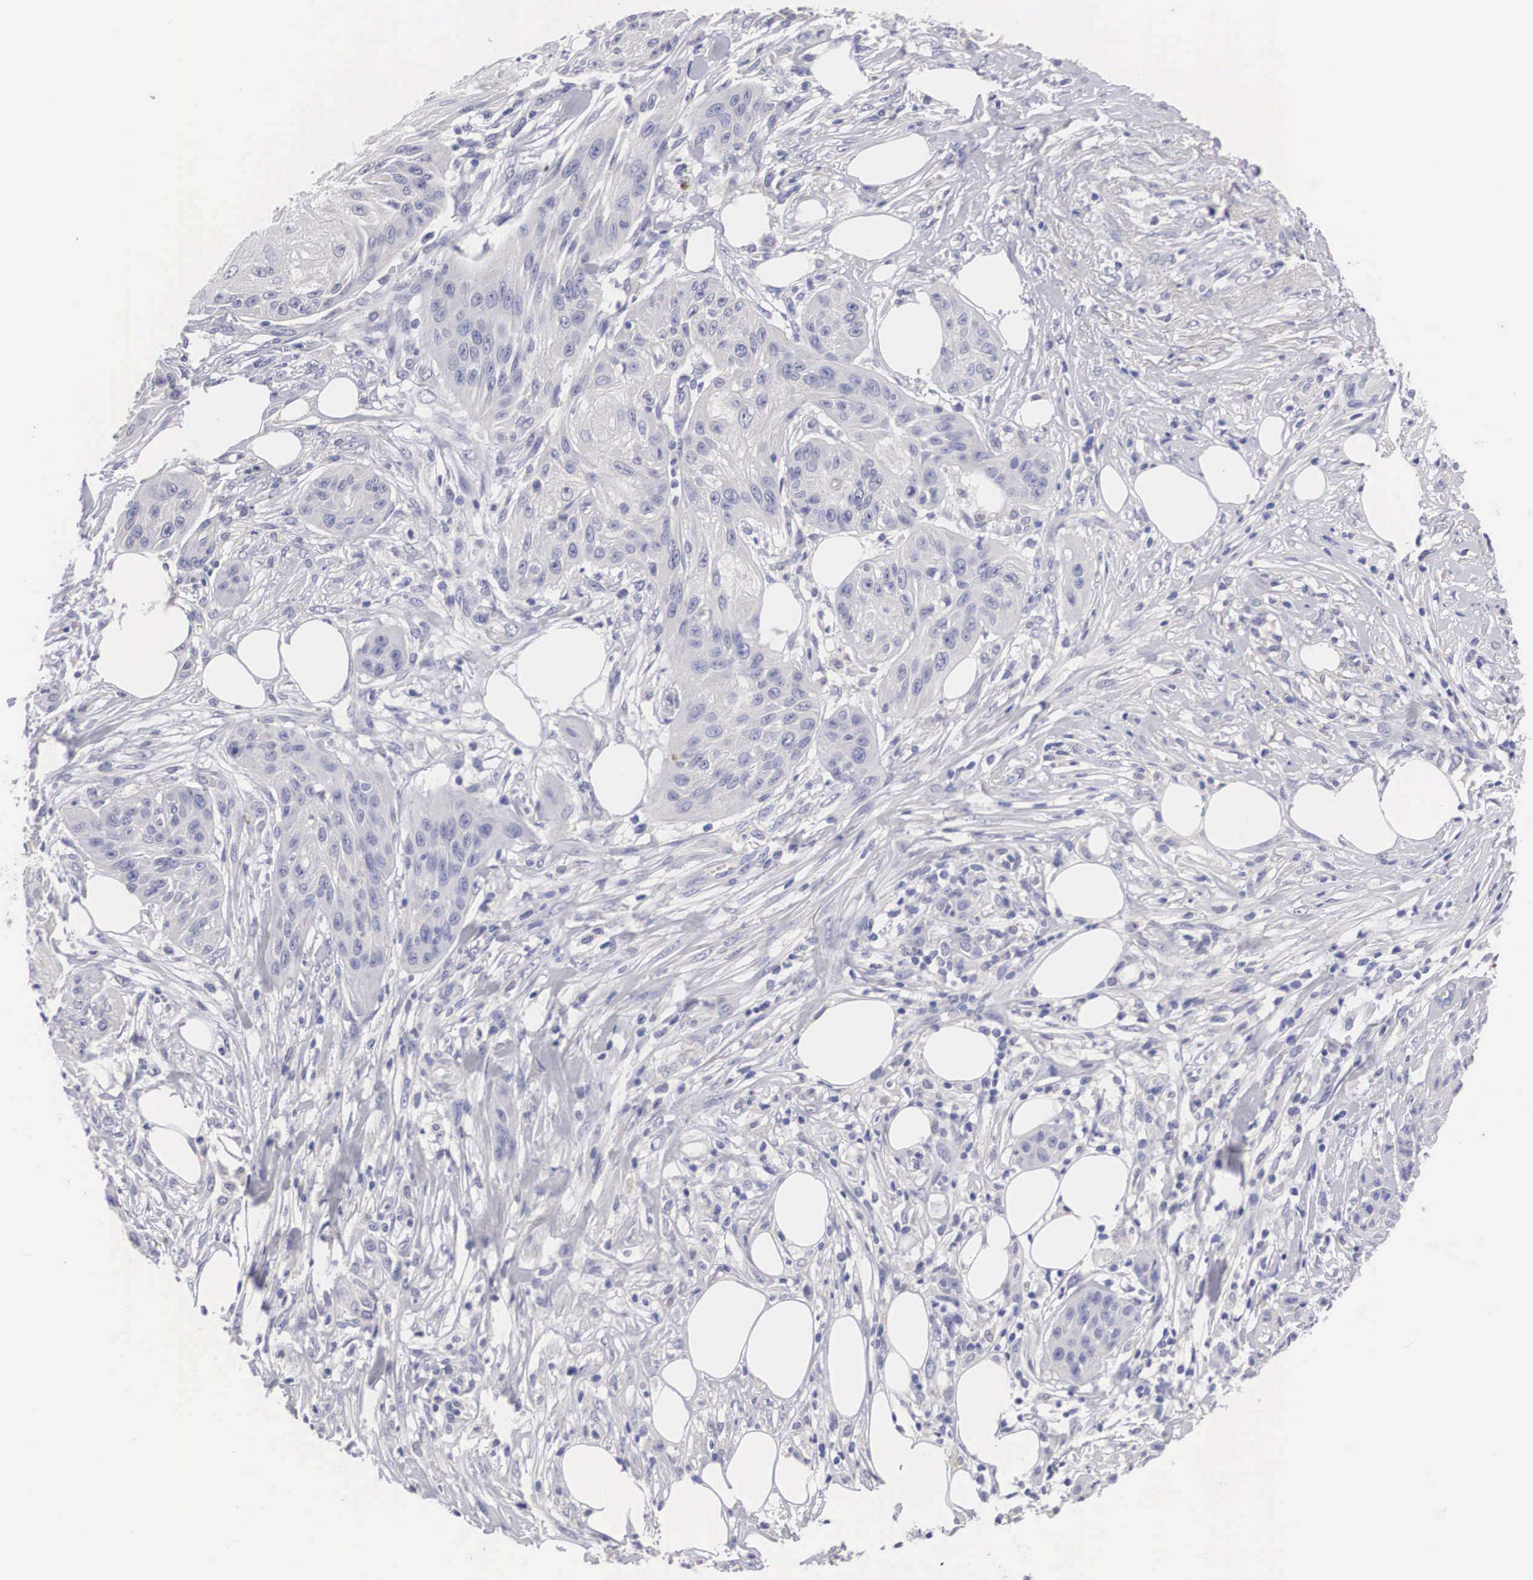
{"staining": {"intensity": "negative", "quantity": "none", "location": "none"}, "tissue": "skin cancer", "cell_type": "Tumor cells", "image_type": "cancer", "snomed": [{"axis": "morphology", "description": "Squamous cell carcinoma, NOS"}, {"axis": "topography", "description": "Skin"}], "caption": "IHC image of human skin cancer (squamous cell carcinoma) stained for a protein (brown), which shows no staining in tumor cells.", "gene": "ABHD4", "patient": {"sex": "female", "age": 88}}